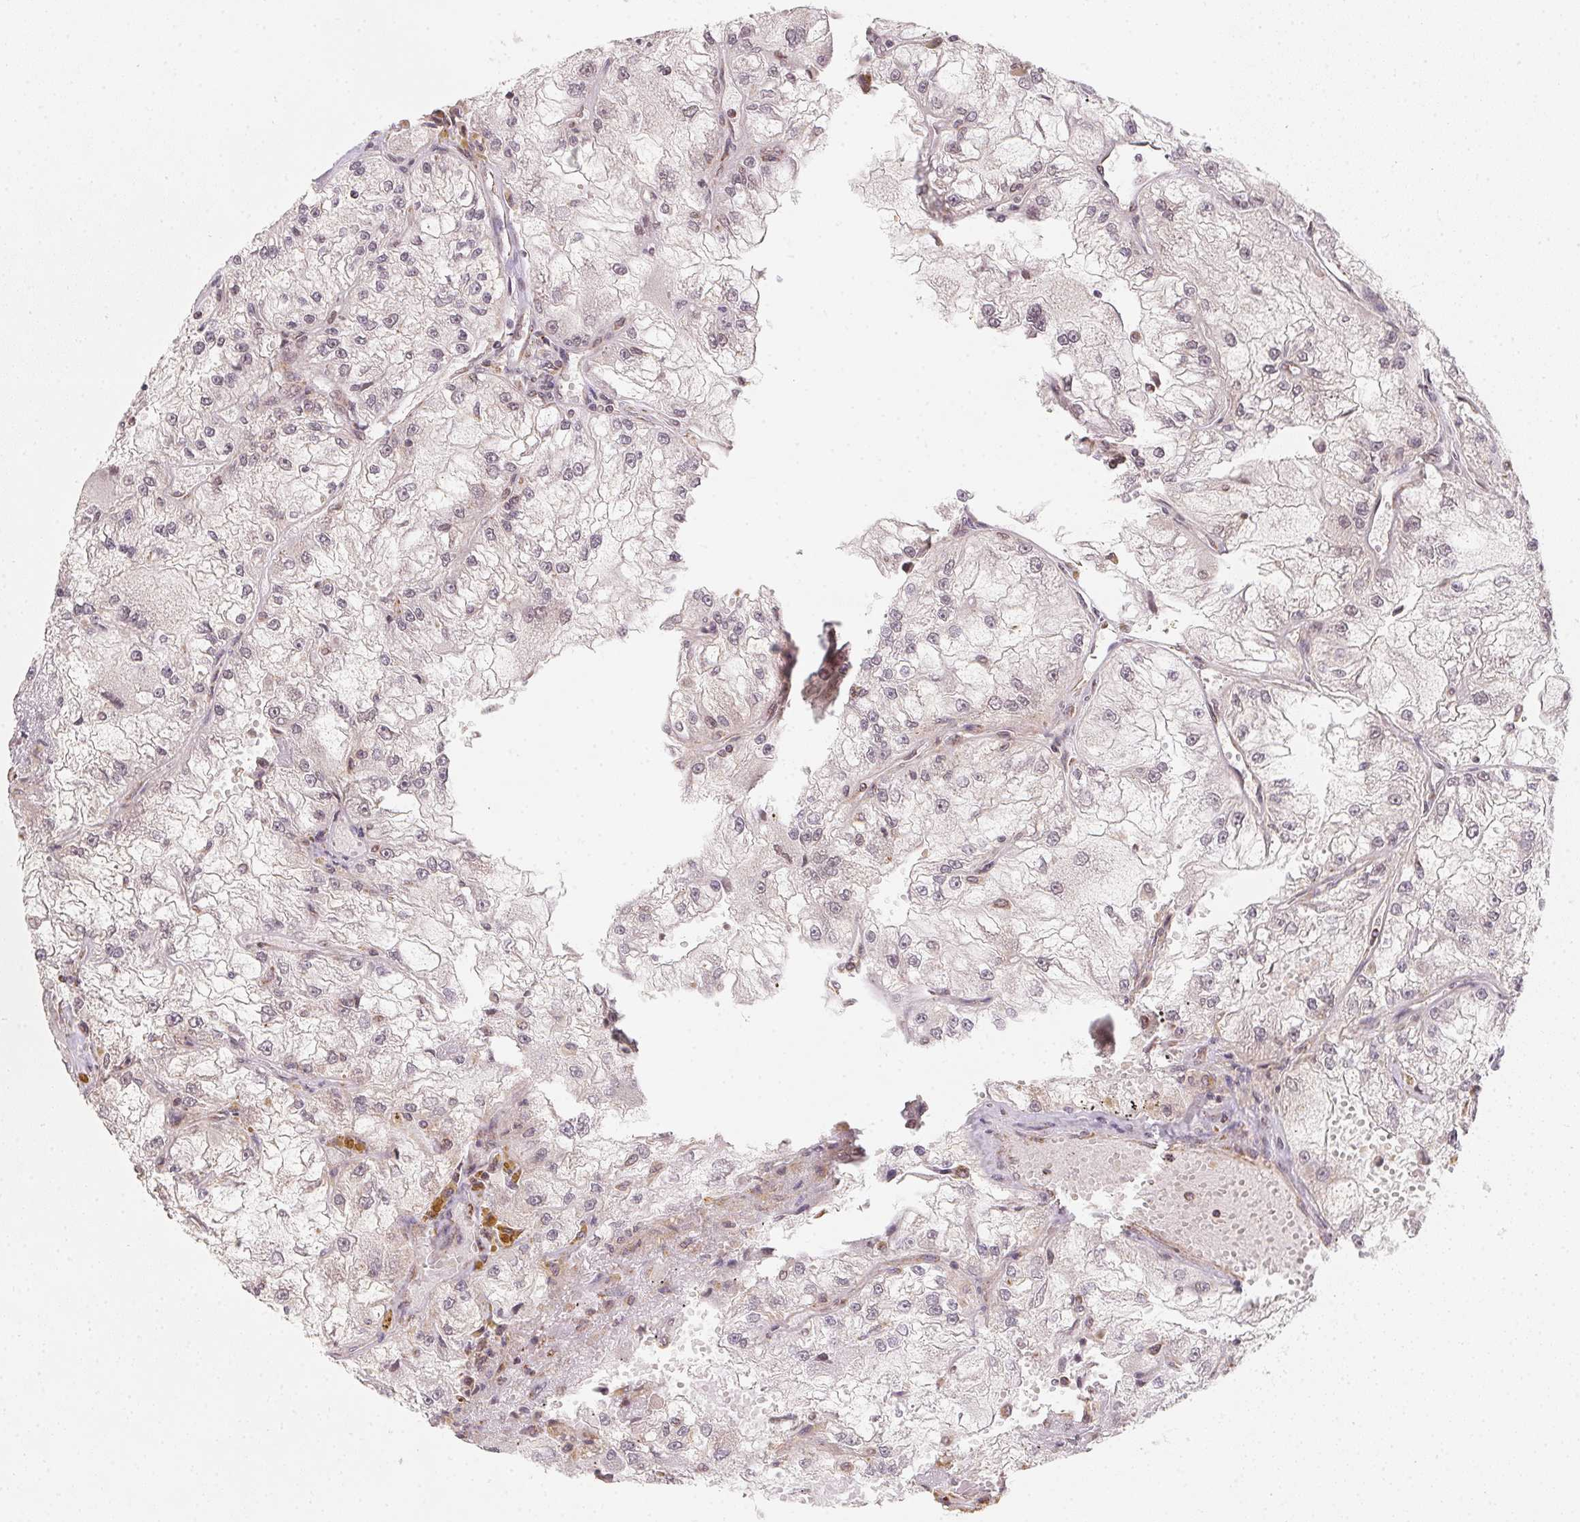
{"staining": {"intensity": "negative", "quantity": "none", "location": "none"}, "tissue": "renal cancer", "cell_type": "Tumor cells", "image_type": "cancer", "snomed": [{"axis": "morphology", "description": "Adenocarcinoma, NOS"}, {"axis": "topography", "description": "Kidney"}], "caption": "Immunohistochemical staining of human renal cancer (adenocarcinoma) shows no significant expression in tumor cells.", "gene": "NDUFS6", "patient": {"sex": "female", "age": 72}}